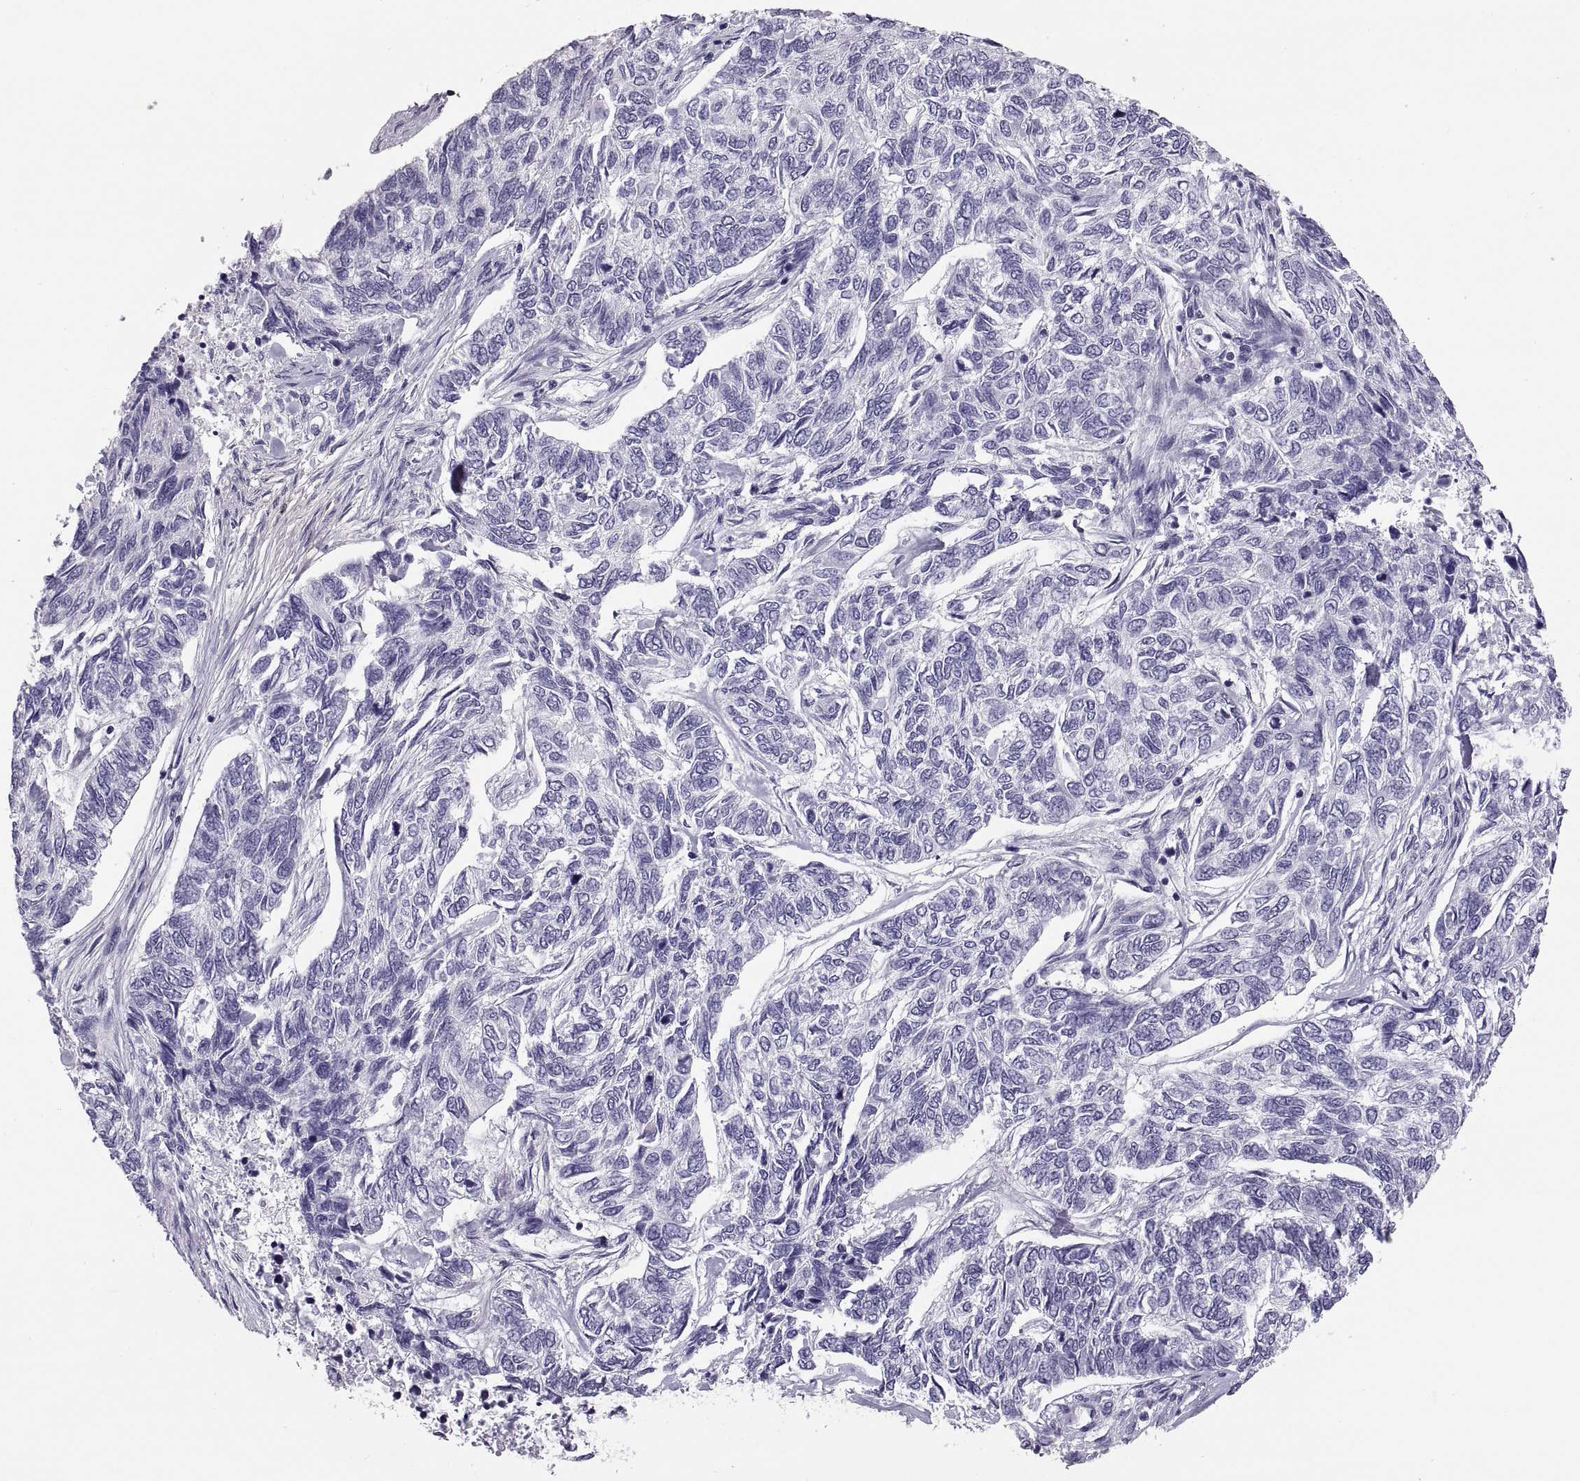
{"staining": {"intensity": "negative", "quantity": "none", "location": "none"}, "tissue": "skin cancer", "cell_type": "Tumor cells", "image_type": "cancer", "snomed": [{"axis": "morphology", "description": "Basal cell carcinoma"}, {"axis": "topography", "description": "Skin"}], "caption": "Immunohistochemistry micrograph of human skin cancer stained for a protein (brown), which reveals no positivity in tumor cells.", "gene": "QRICH2", "patient": {"sex": "female", "age": 65}}